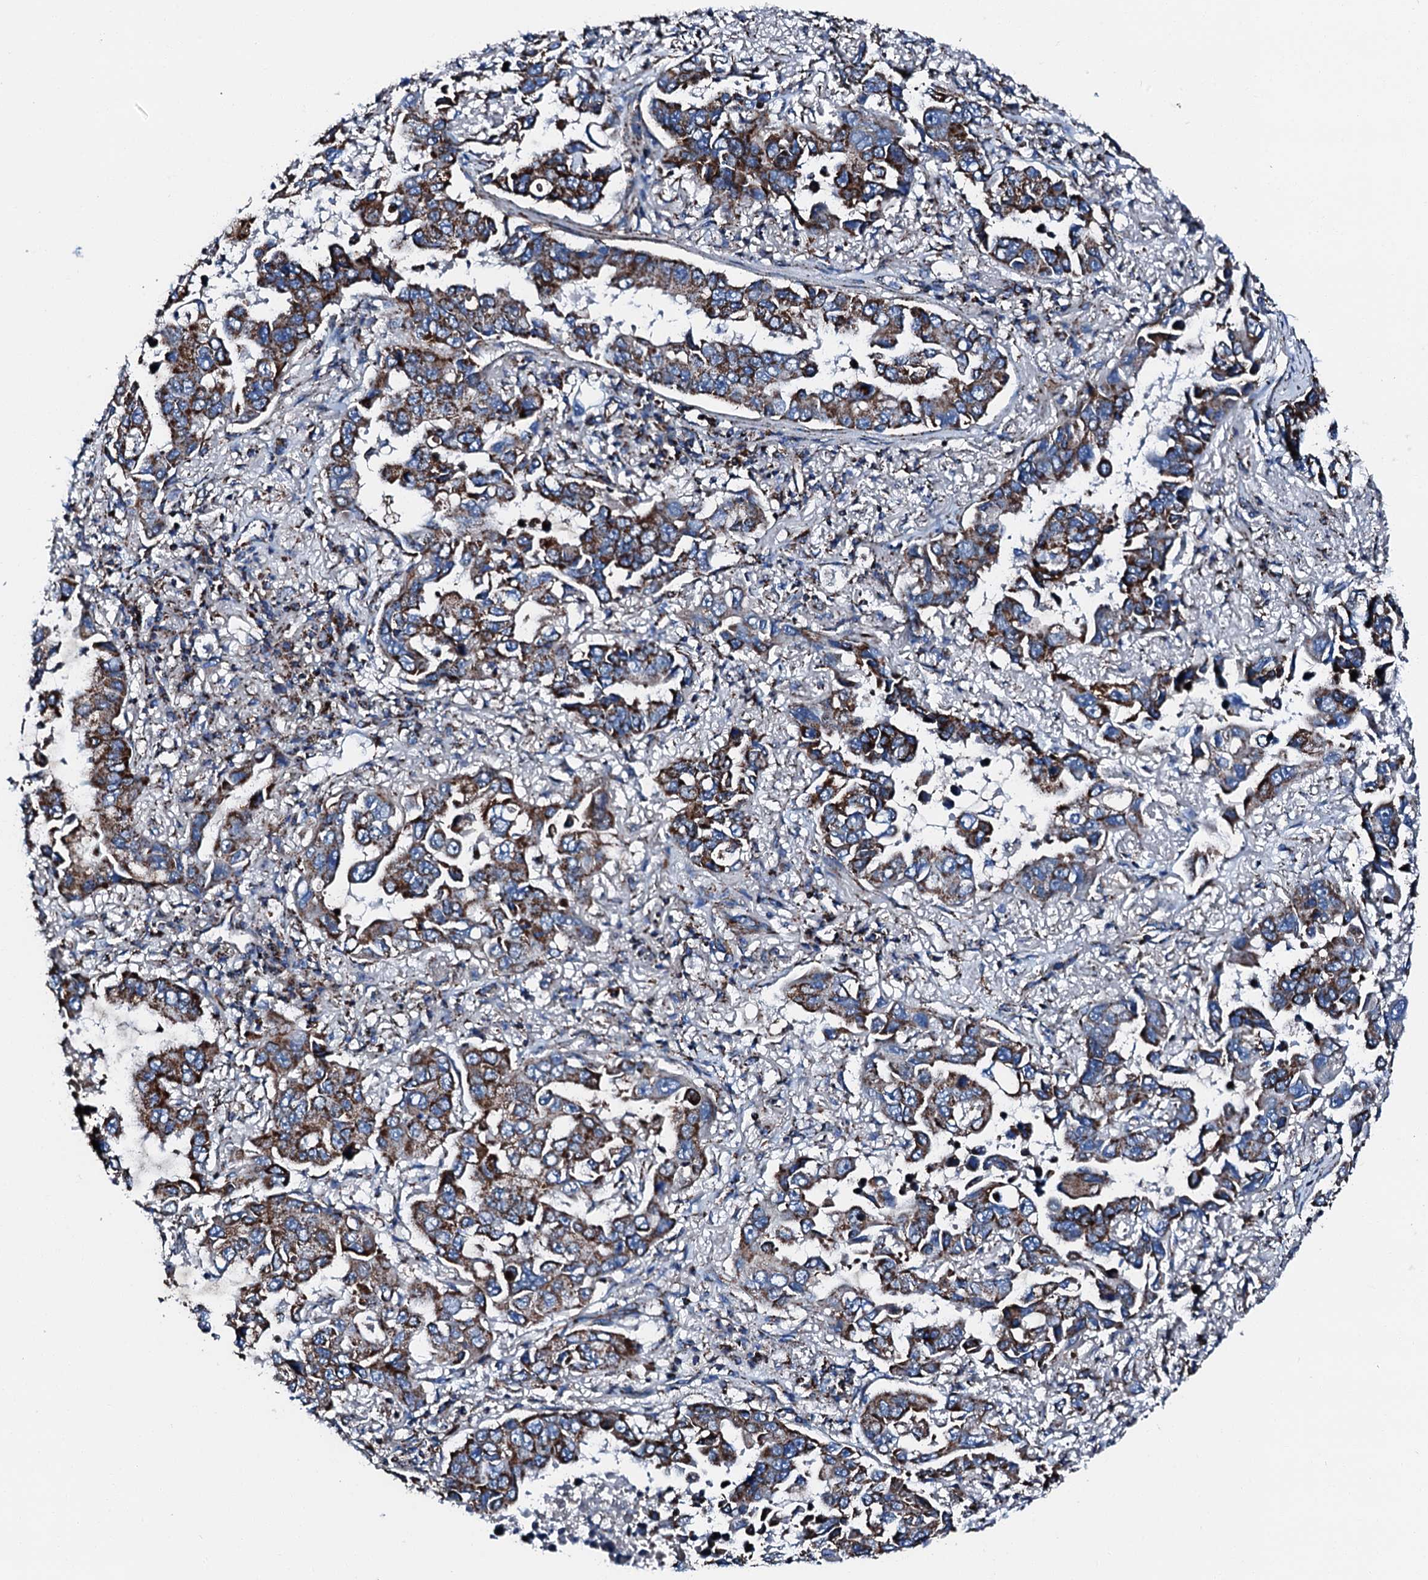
{"staining": {"intensity": "strong", "quantity": ">75%", "location": "cytoplasmic/membranous"}, "tissue": "lung cancer", "cell_type": "Tumor cells", "image_type": "cancer", "snomed": [{"axis": "morphology", "description": "Adenocarcinoma, NOS"}, {"axis": "topography", "description": "Lung"}], "caption": "Immunohistochemistry of lung cancer (adenocarcinoma) displays high levels of strong cytoplasmic/membranous positivity in approximately >75% of tumor cells.", "gene": "HADH", "patient": {"sex": "male", "age": 64}}